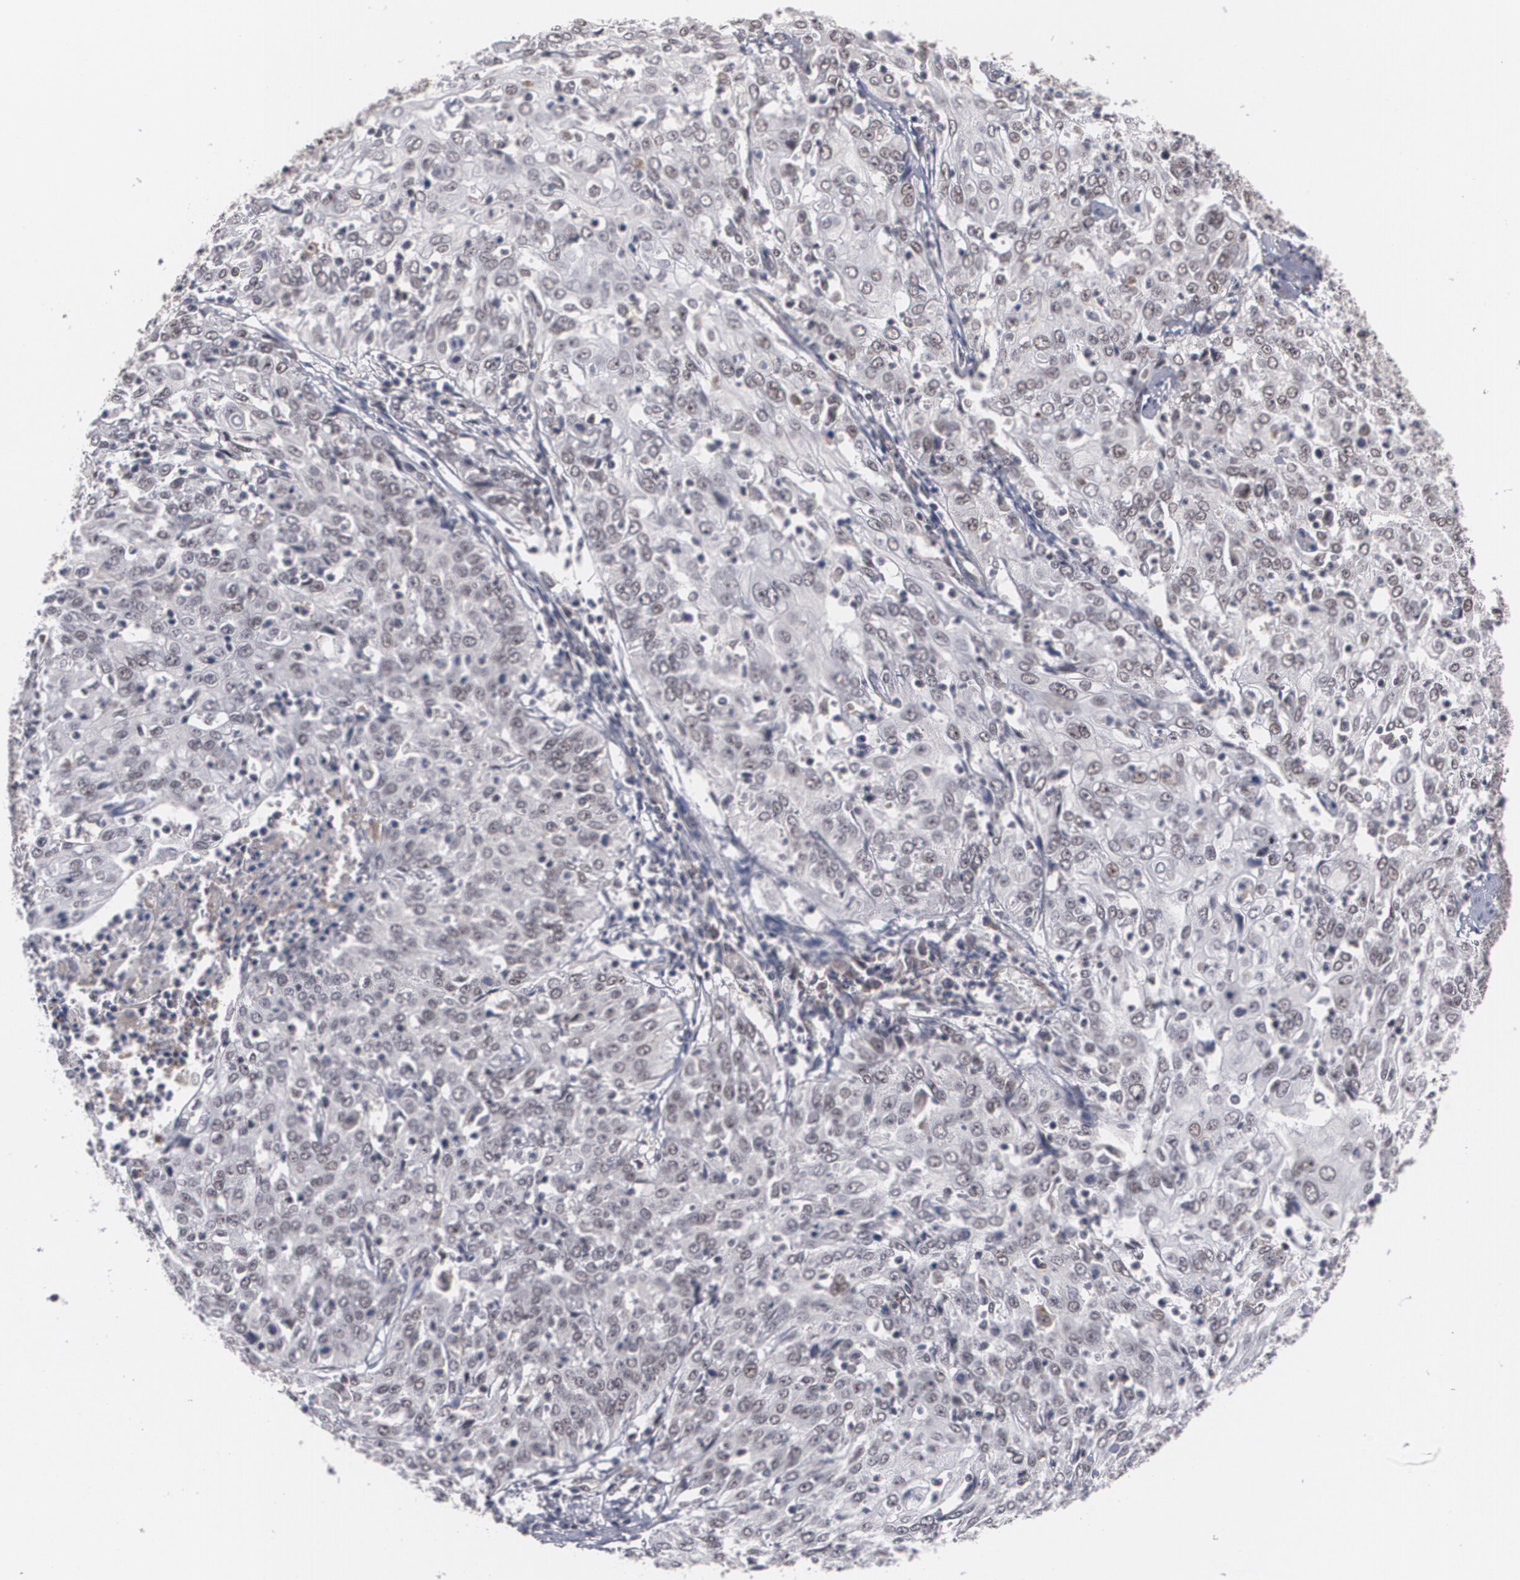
{"staining": {"intensity": "moderate", "quantity": ">75%", "location": "nuclear"}, "tissue": "cervical cancer", "cell_type": "Tumor cells", "image_type": "cancer", "snomed": [{"axis": "morphology", "description": "Squamous cell carcinoma, NOS"}, {"axis": "topography", "description": "Cervix"}], "caption": "A medium amount of moderate nuclear expression is appreciated in about >75% of tumor cells in squamous cell carcinoma (cervical) tissue.", "gene": "INTS6", "patient": {"sex": "female", "age": 39}}